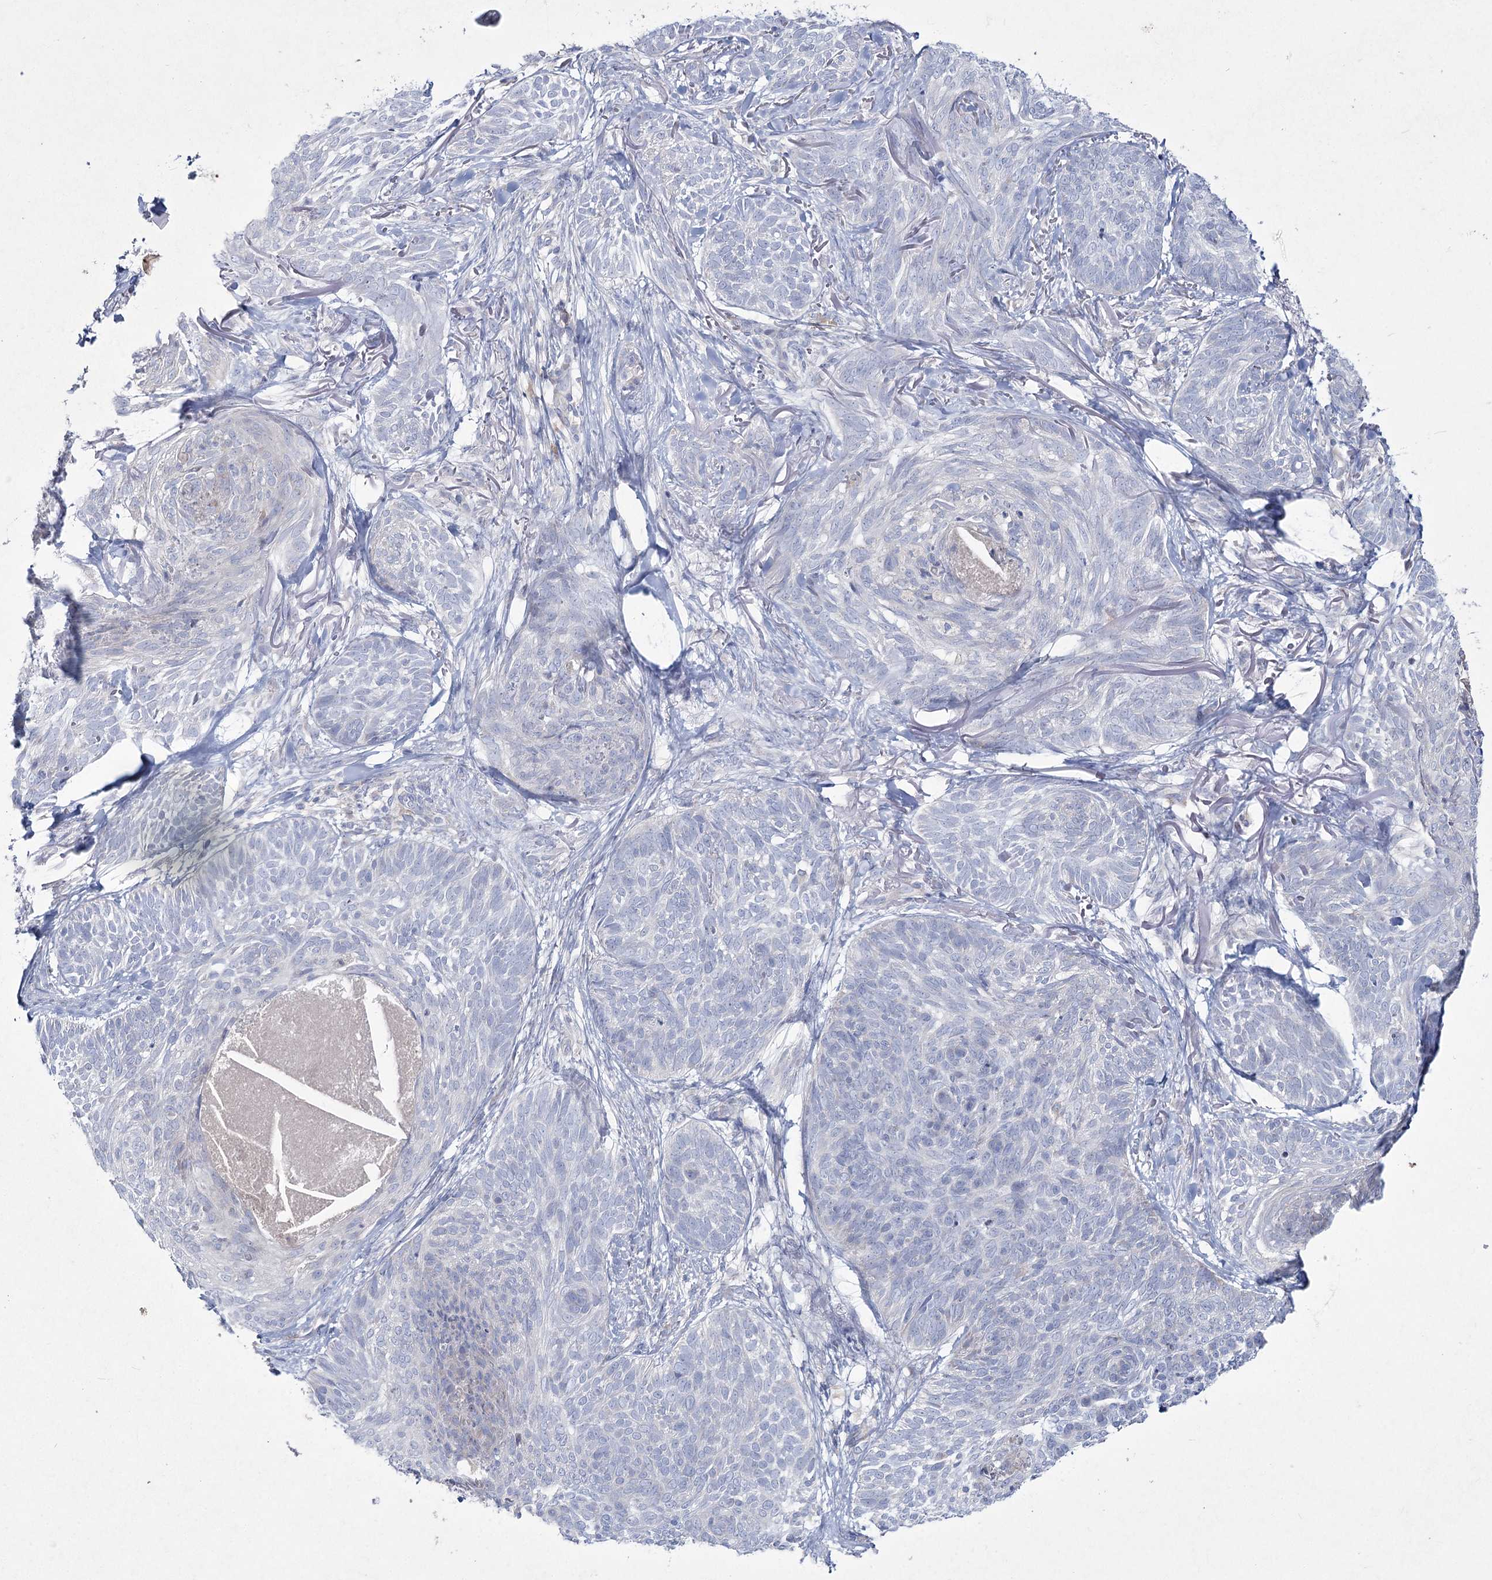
{"staining": {"intensity": "negative", "quantity": "none", "location": "none"}, "tissue": "skin cancer", "cell_type": "Tumor cells", "image_type": "cancer", "snomed": [{"axis": "morphology", "description": "Normal tissue, NOS"}, {"axis": "morphology", "description": "Basal cell carcinoma"}, {"axis": "topography", "description": "Skin"}], "caption": "A photomicrograph of human skin cancer (basal cell carcinoma) is negative for staining in tumor cells. Brightfield microscopy of IHC stained with DAB (brown) and hematoxylin (blue), captured at high magnification.", "gene": "NIPAL4", "patient": {"sex": "male", "age": 66}}